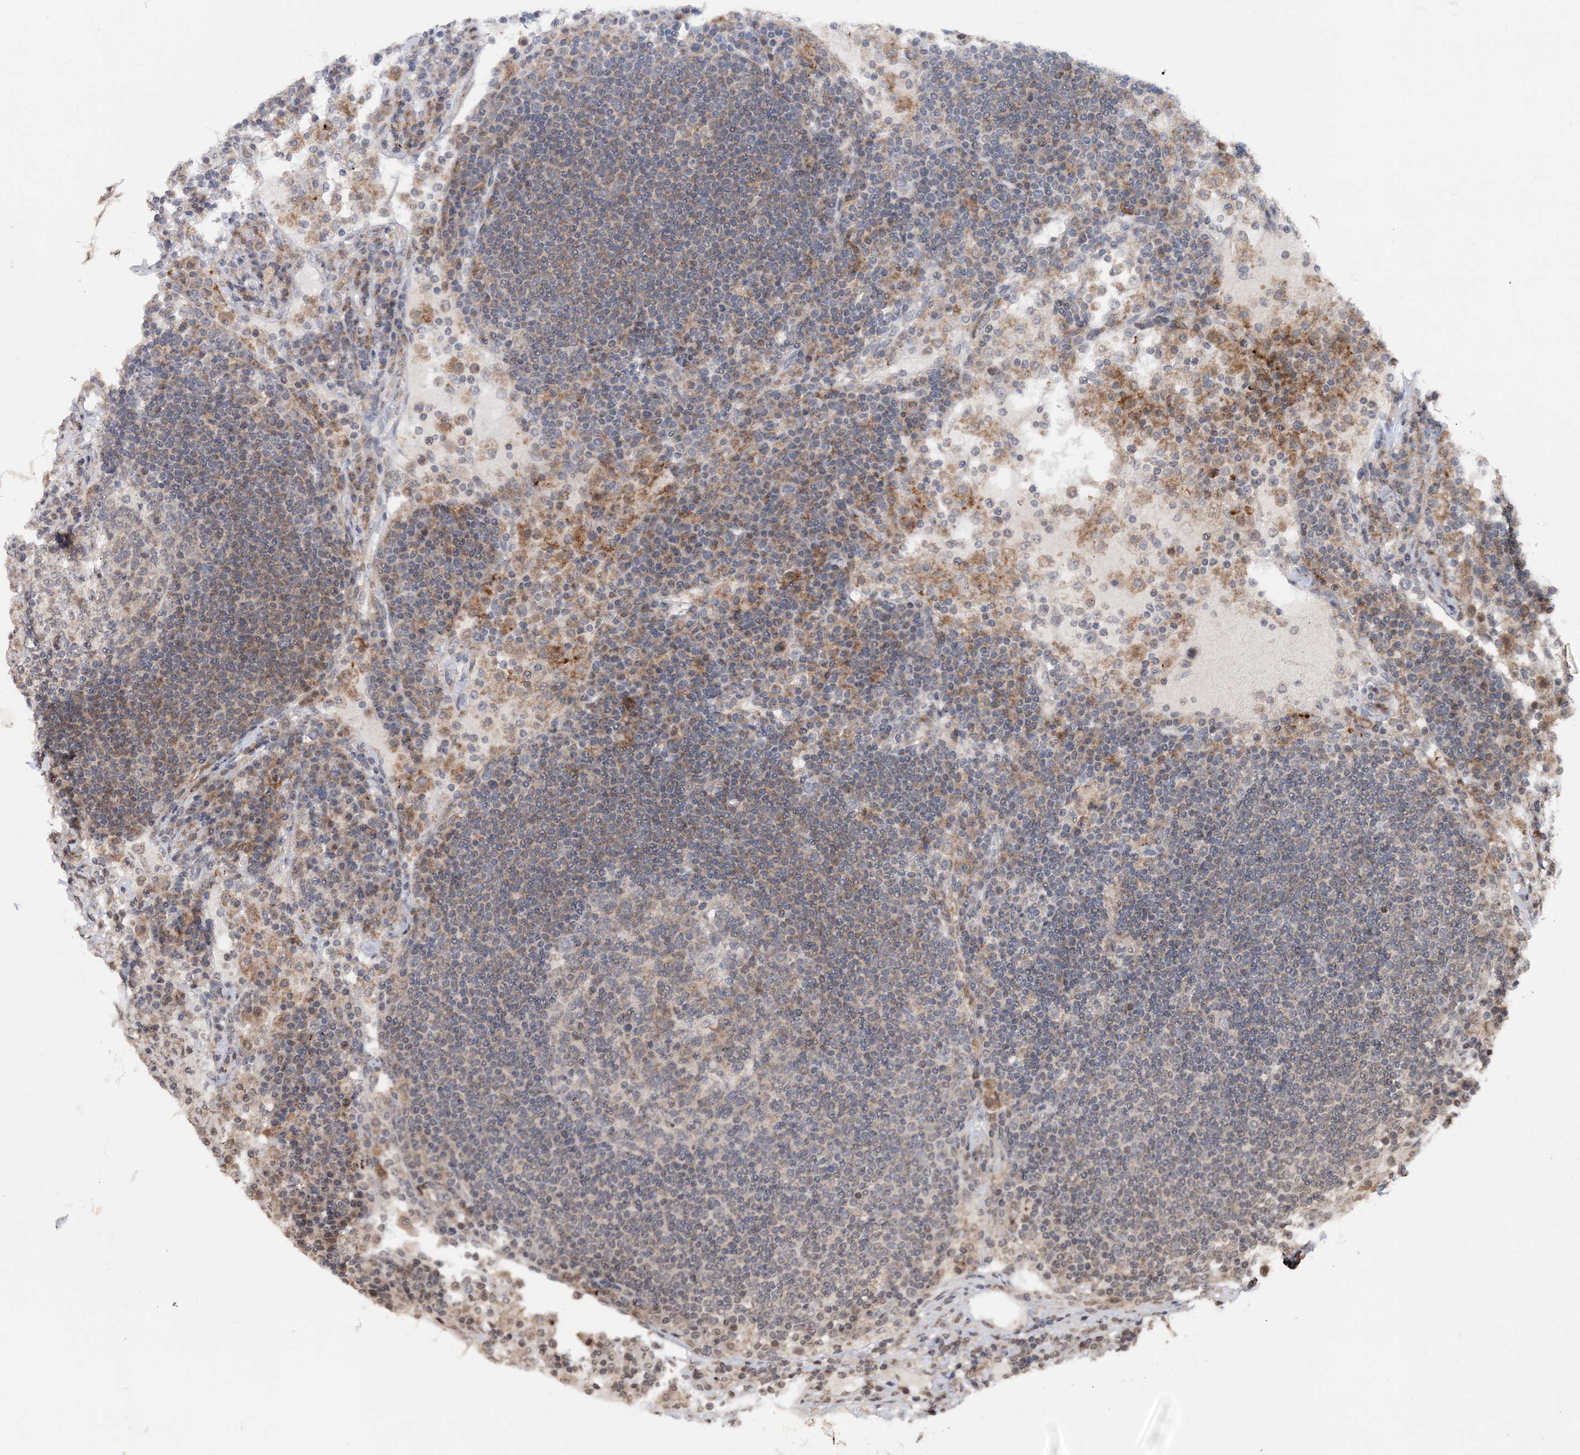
{"staining": {"intensity": "weak", "quantity": "25%-75%", "location": "cytoplasmic/membranous"}, "tissue": "lymph node", "cell_type": "Germinal center cells", "image_type": "normal", "snomed": [{"axis": "morphology", "description": "Normal tissue, NOS"}, {"axis": "topography", "description": "Lymph node"}], "caption": "Immunohistochemistry (IHC) (DAB (3,3'-diaminobenzidine)) staining of unremarkable human lymph node exhibits weak cytoplasmic/membranous protein staining in approximately 25%-75% of germinal center cells. Using DAB (brown) and hematoxylin (blue) stains, captured at high magnification using brightfield microscopy.", "gene": "SOWAHB", "patient": {"sex": "female", "age": 53}}